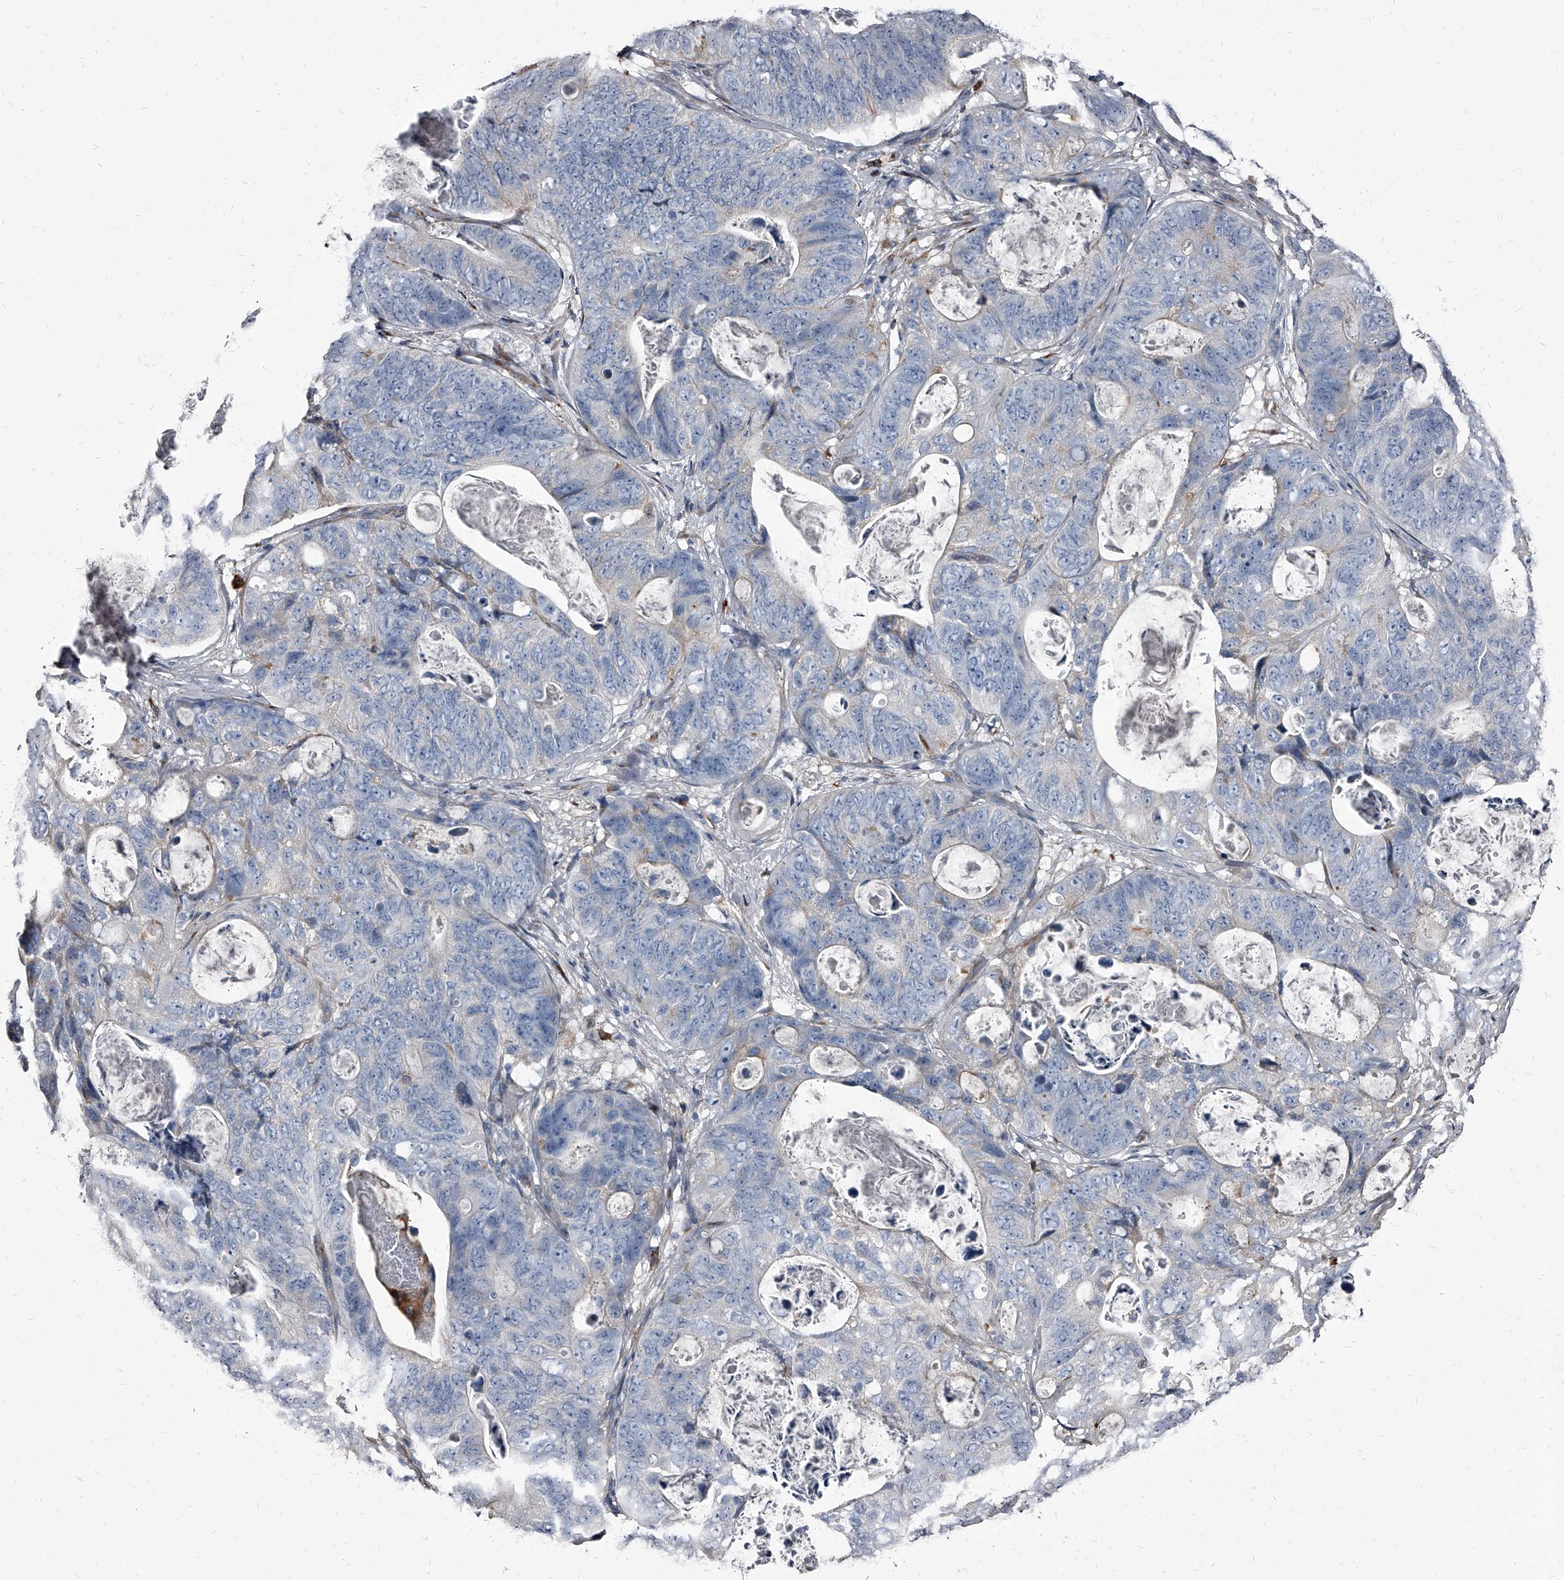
{"staining": {"intensity": "negative", "quantity": "none", "location": "none"}, "tissue": "stomach cancer", "cell_type": "Tumor cells", "image_type": "cancer", "snomed": [{"axis": "morphology", "description": "Normal tissue, NOS"}, {"axis": "morphology", "description": "Adenocarcinoma, NOS"}, {"axis": "topography", "description": "Stomach"}], "caption": "Protein analysis of stomach cancer (adenocarcinoma) shows no significant expression in tumor cells.", "gene": "PGLYRP3", "patient": {"sex": "female", "age": 89}}